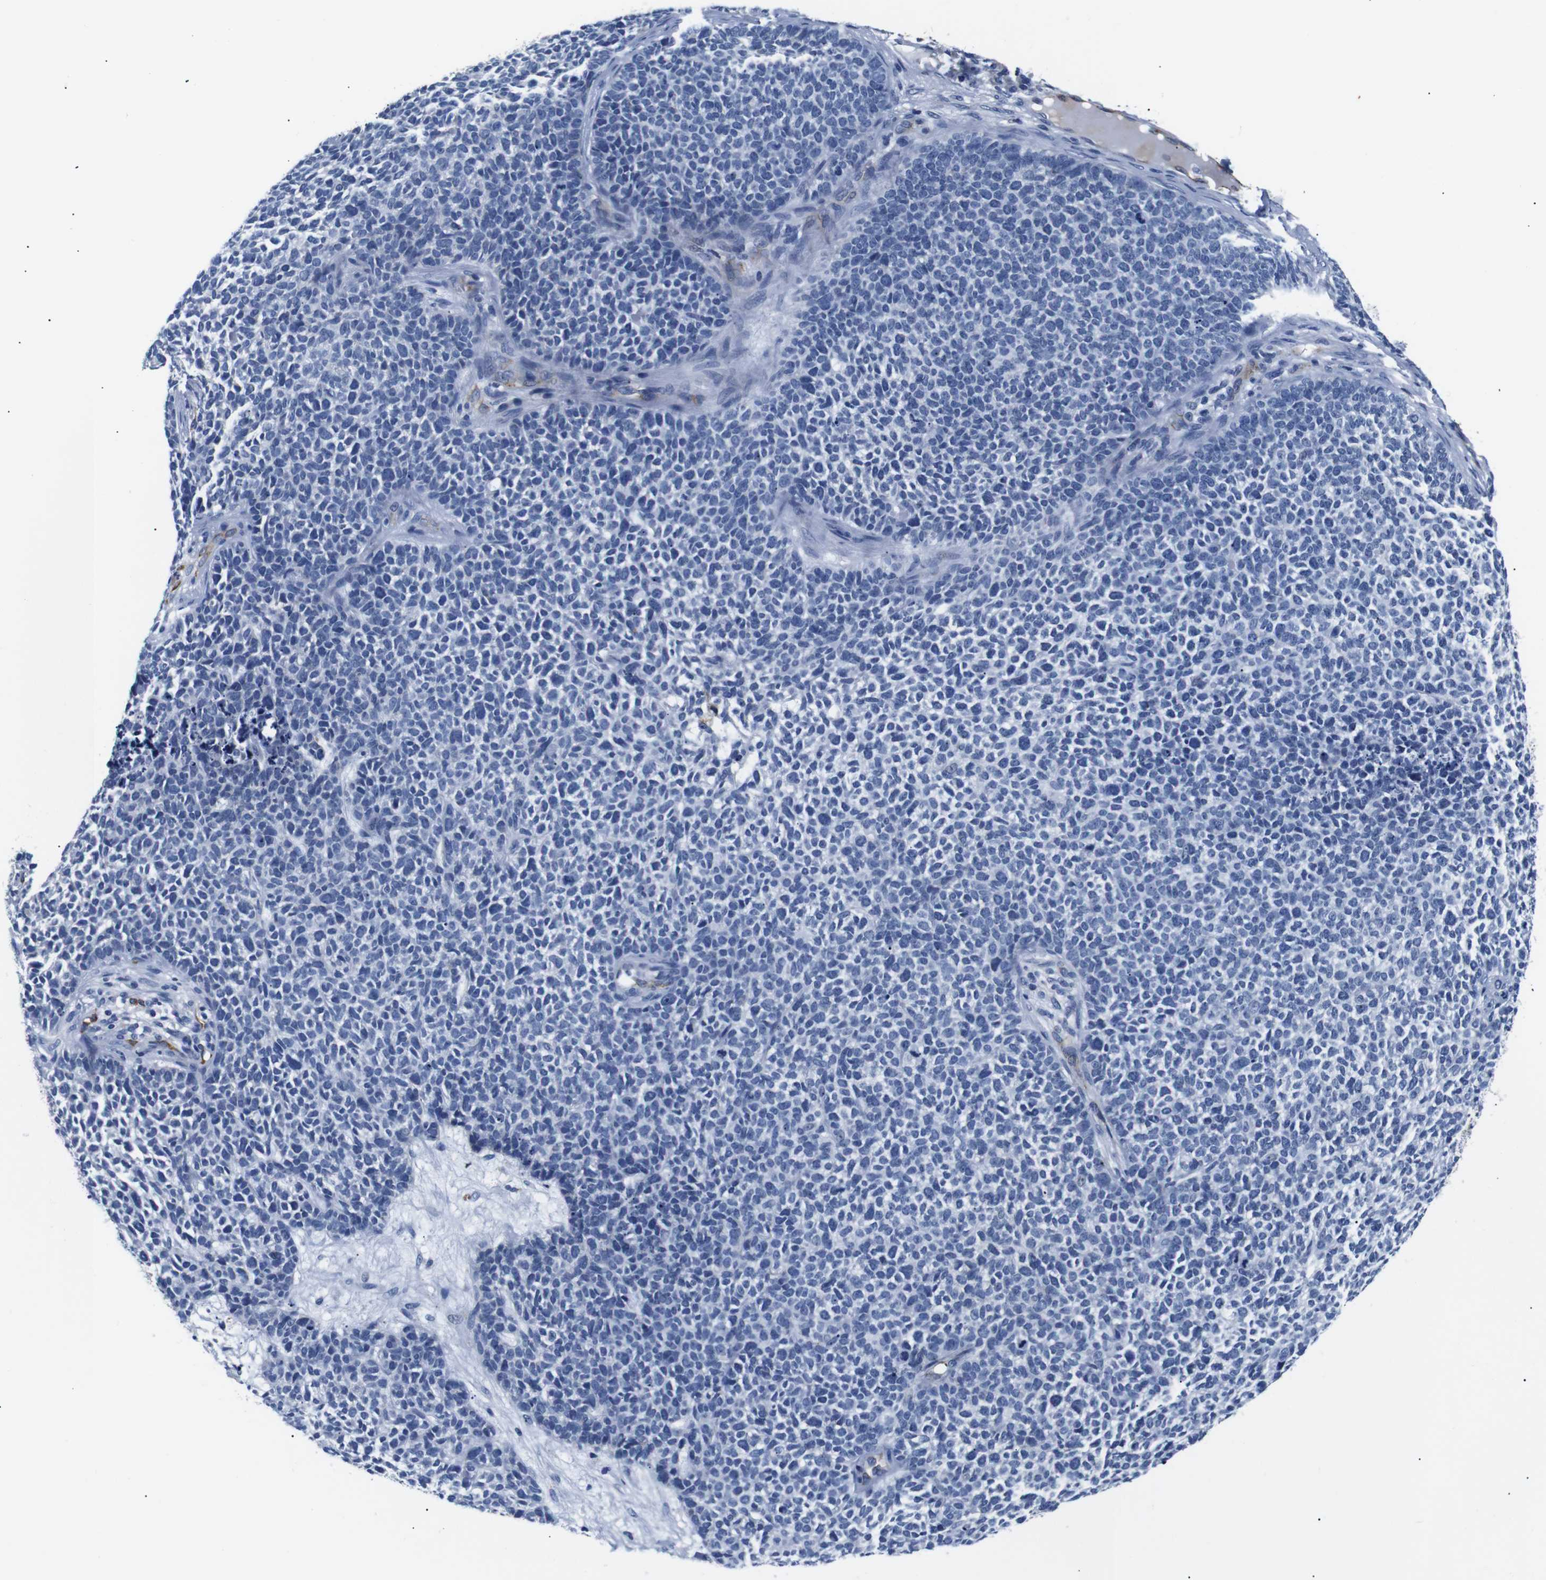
{"staining": {"intensity": "negative", "quantity": "none", "location": "none"}, "tissue": "skin cancer", "cell_type": "Tumor cells", "image_type": "cancer", "snomed": [{"axis": "morphology", "description": "Basal cell carcinoma"}, {"axis": "topography", "description": "Skin"}], "caption": "A photomicrograph of human skin cancer is negative for staining in tumor cells.", "gene": "MUC4", "patient": {"sex": "female", "age": 84}}